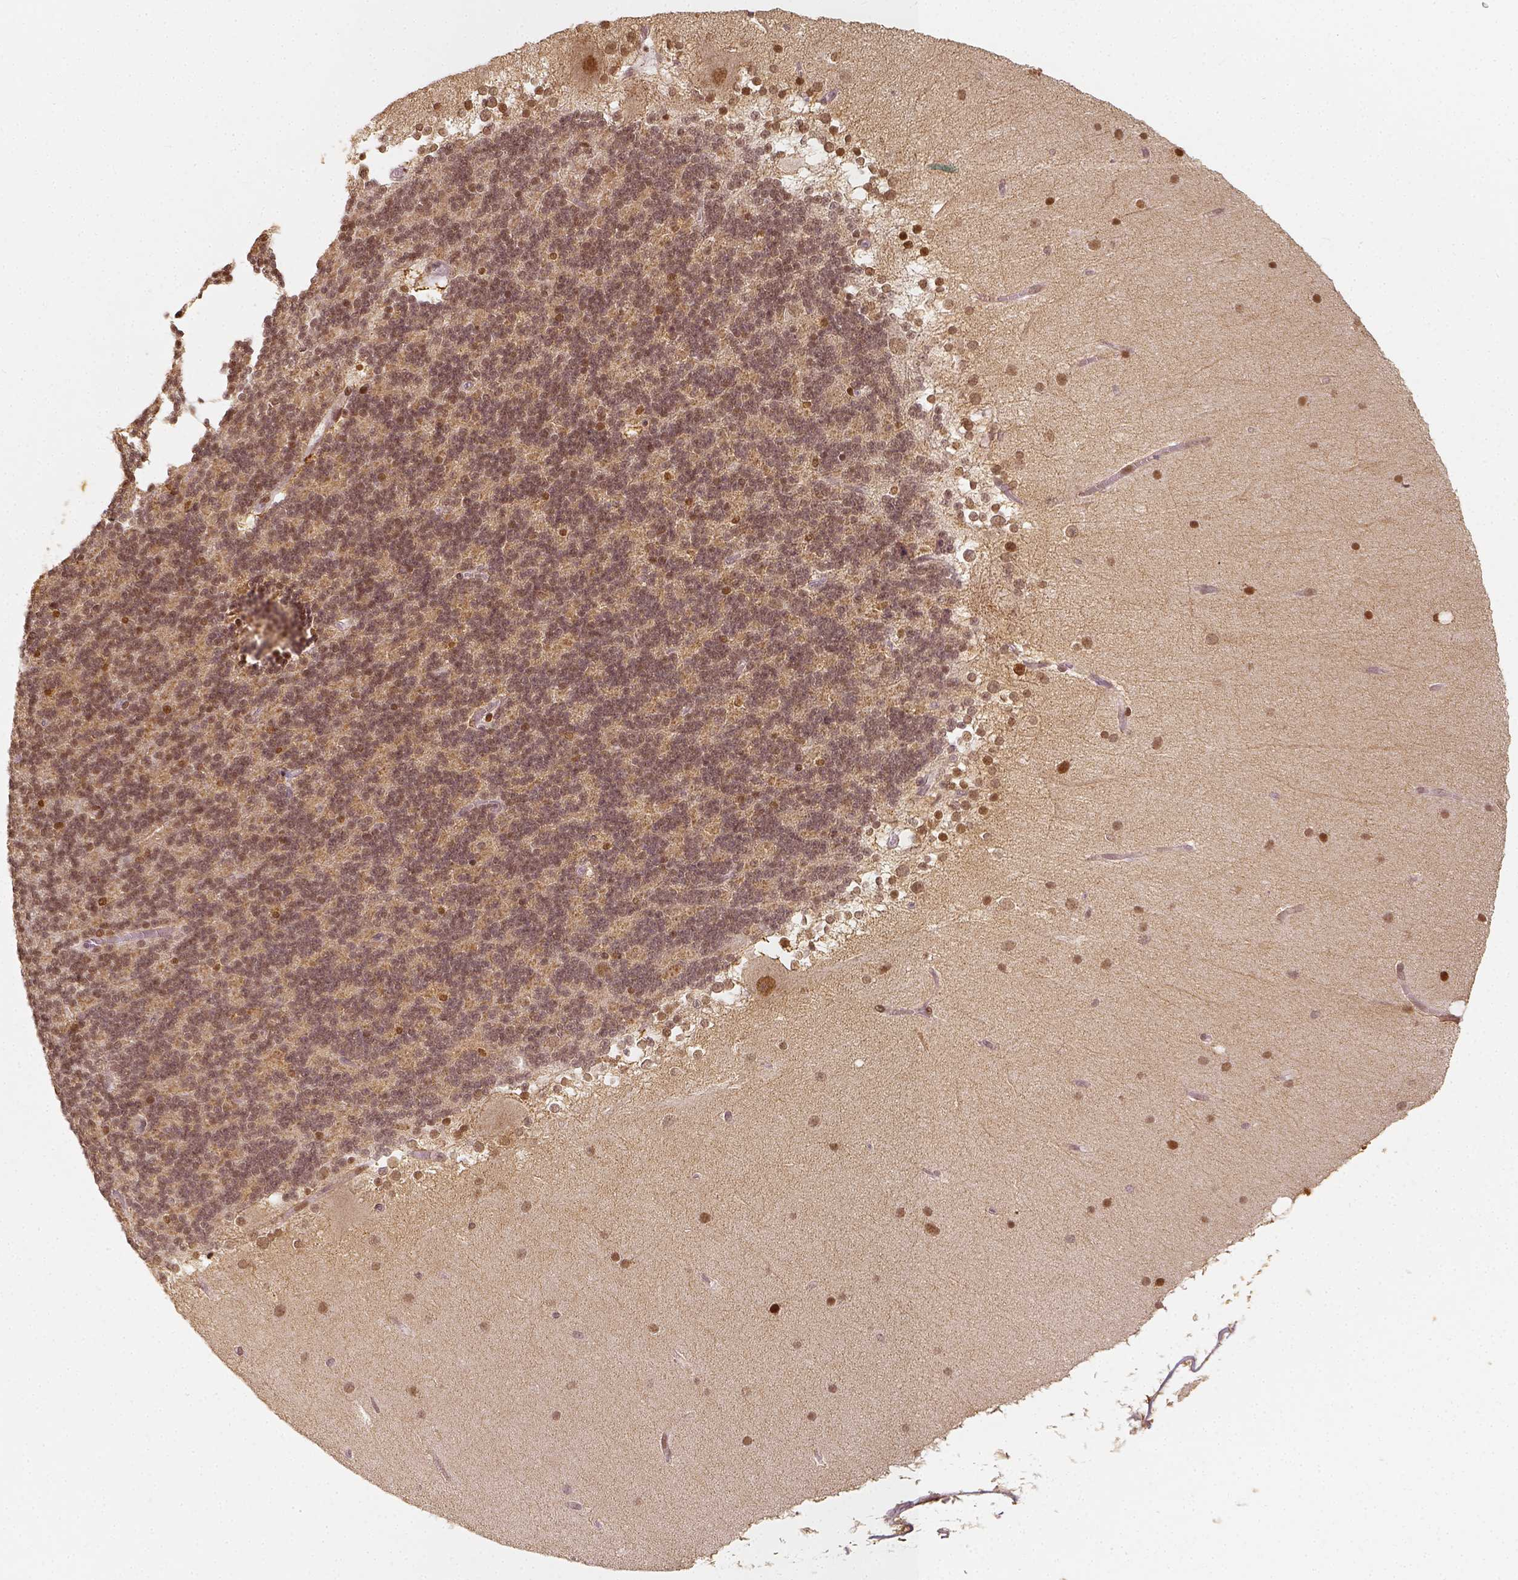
{"staining": {"intensity": "moderate", "quantity": "<25%", "location": "nuclear"}, "tissue": "cerebellum", "cell_type": "Cells in granular layer", "image_type": "normal", "snomed": [{"axis": "morphology", "description": "Normal tissue, NOS"}, {"axis": "topography", "description": "Cerebellum"}], "caption": "Immunohistochemistry micrograph of normal human cerebellum stained for a protein (brown), which displays low levels of moderate nuclear positivity in approximately <25% of cells in granular layer.", "gene": "ZMAT3", "patient": {"sex": "female", "age": 19}}